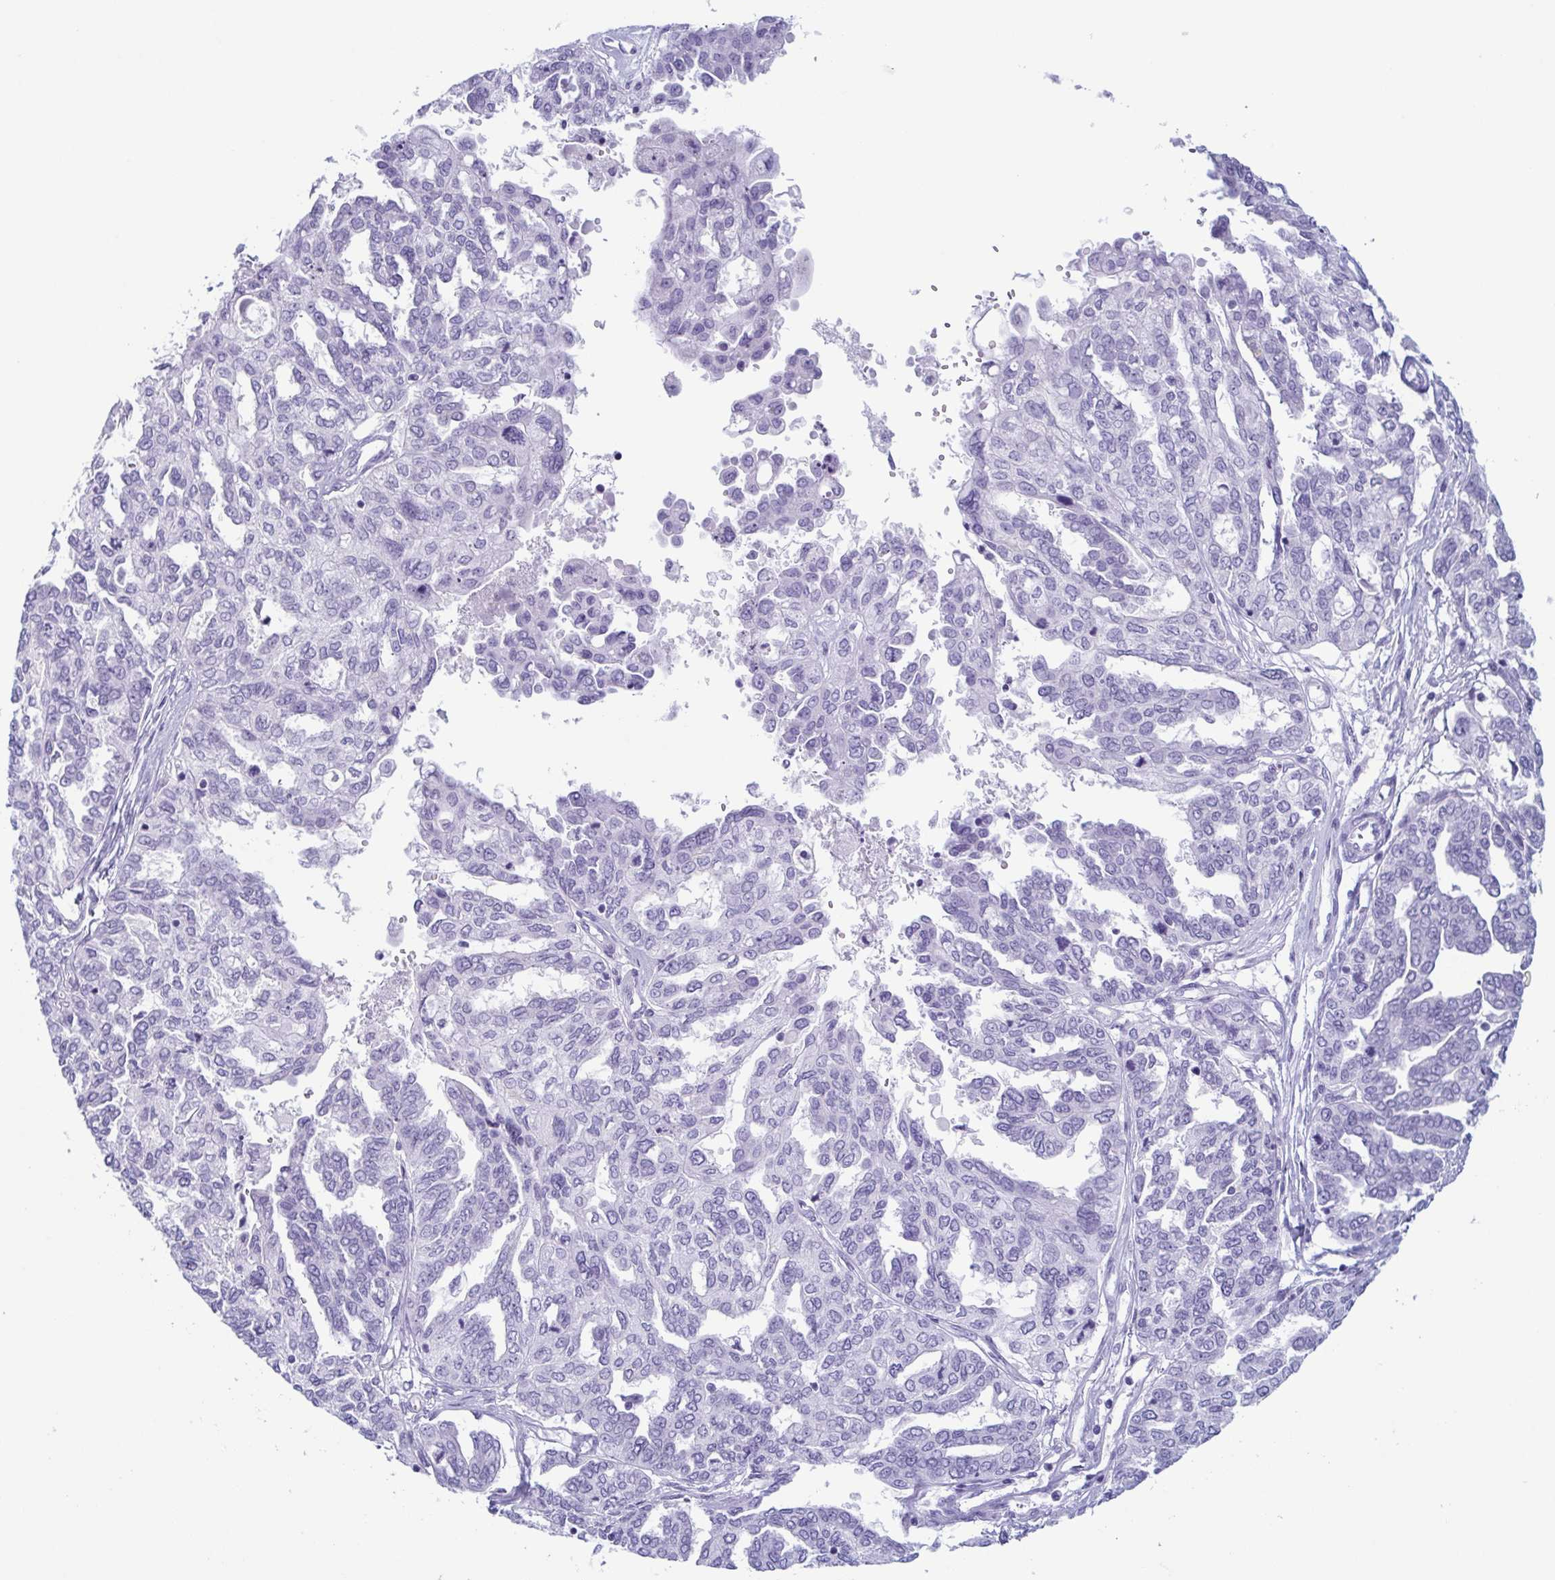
{"staining": {"intensity": "negative", "quantity": "none", "location": "none"}, "tissue": "ovarian cancer", "cell_type": "Tumor cells", "image_type": "cancer", "snomed": [{"axis": "morphology", "description": "Cystadenocarcinoma, serous, NOS"}, {"axis": "topography", "description": "Ovary"}], "caption": "Human ovarian serous cystadenocarcinoma stained for a protein using immunohistochemistry shows no expression in tumor cells.", "gene": "ENKUR", "patient": {"sex": "female", "age": 53}}